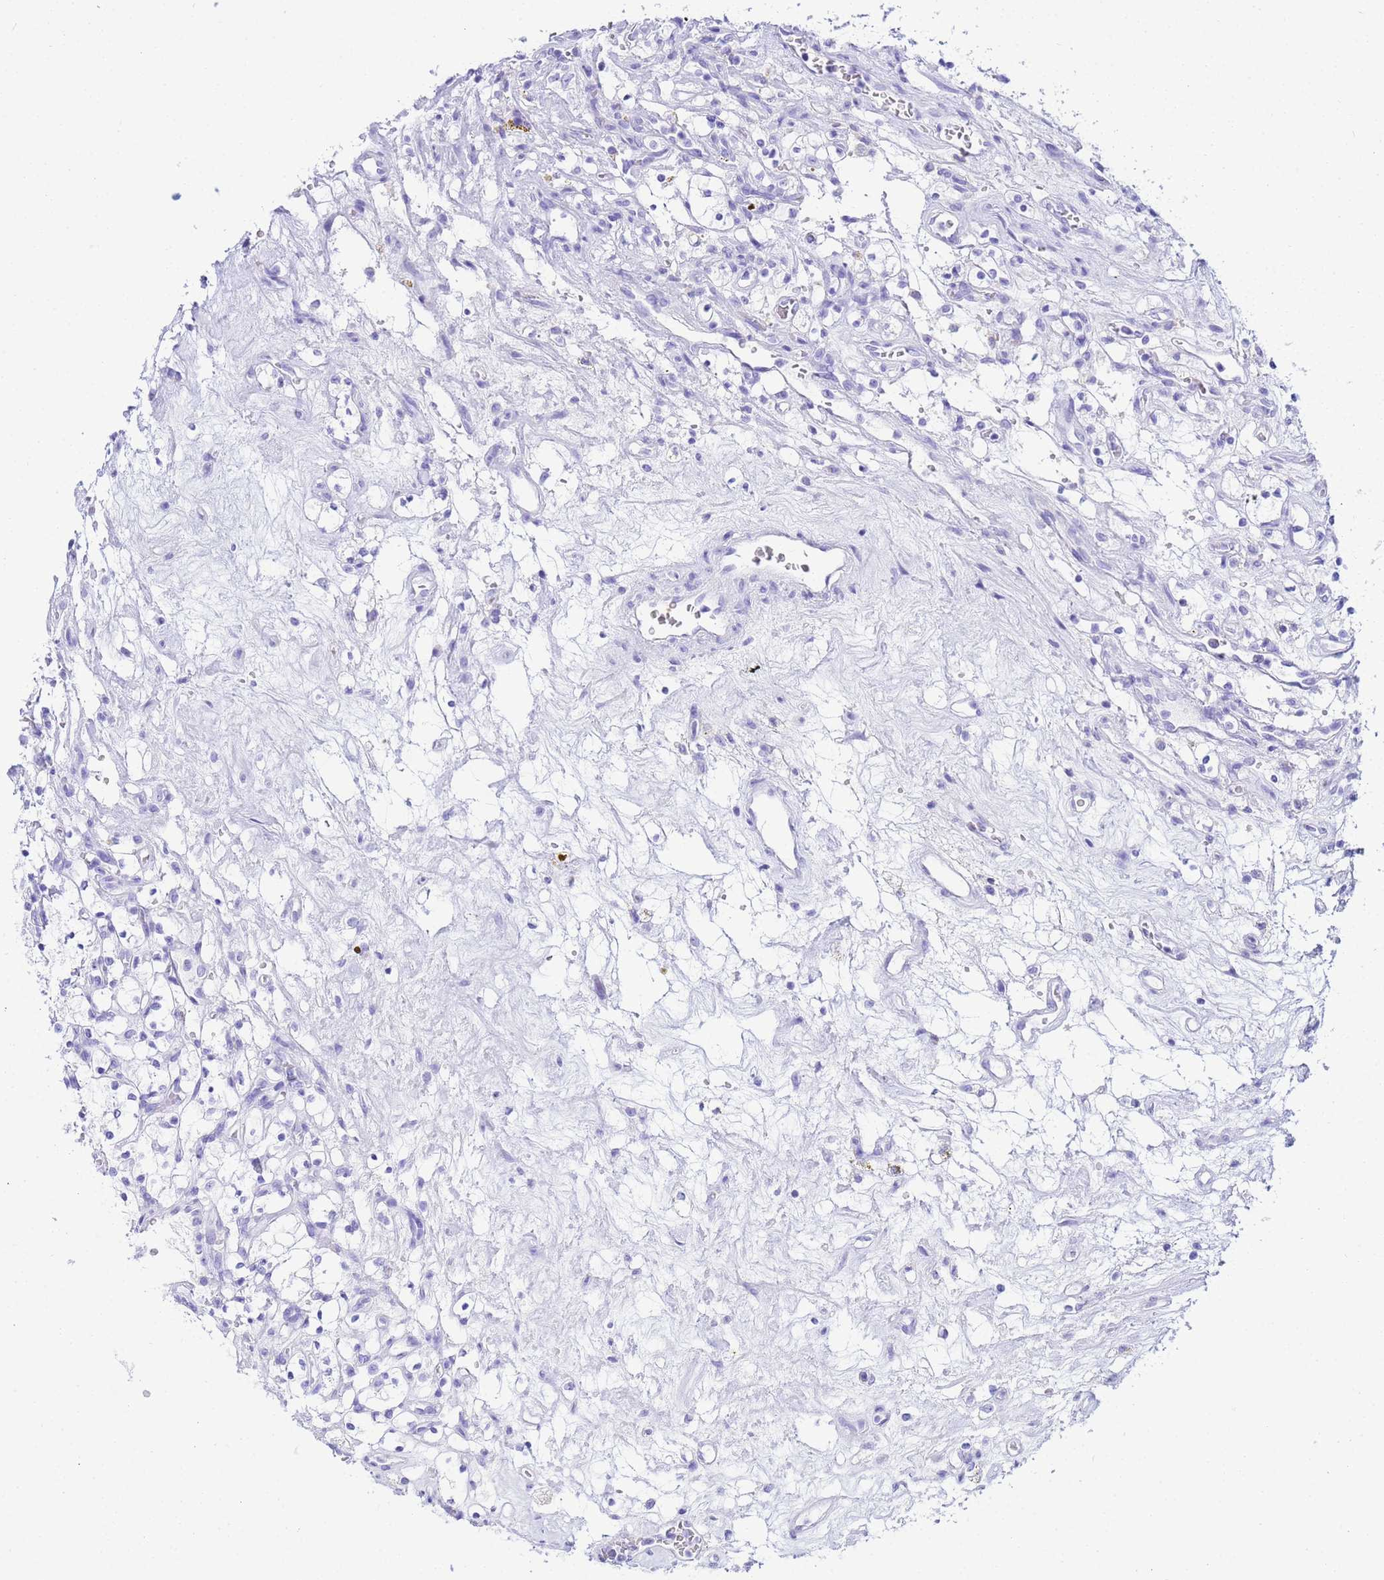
{"staining": {"intensity": "negative", "quantity": "none", "location": "none"}, "tissue": "renal cancer", "cell_type": "Tumor cells", "image_type": "cancer", "snomed": [{"axis": "morphology", "description": "Adenocarcinoma, NOS"}, {"axis": "topography", "description": "Kidney"}], "caption": "Tumor cells are negative for brown protein staining in adenocarcinoma (renal). (Brightfield microscopy of DAB (3,3'-diaminobenzidine) IHC at high magnification).", "gene": "AQP12A", "patient": {"sex": "female", "age": 69}}